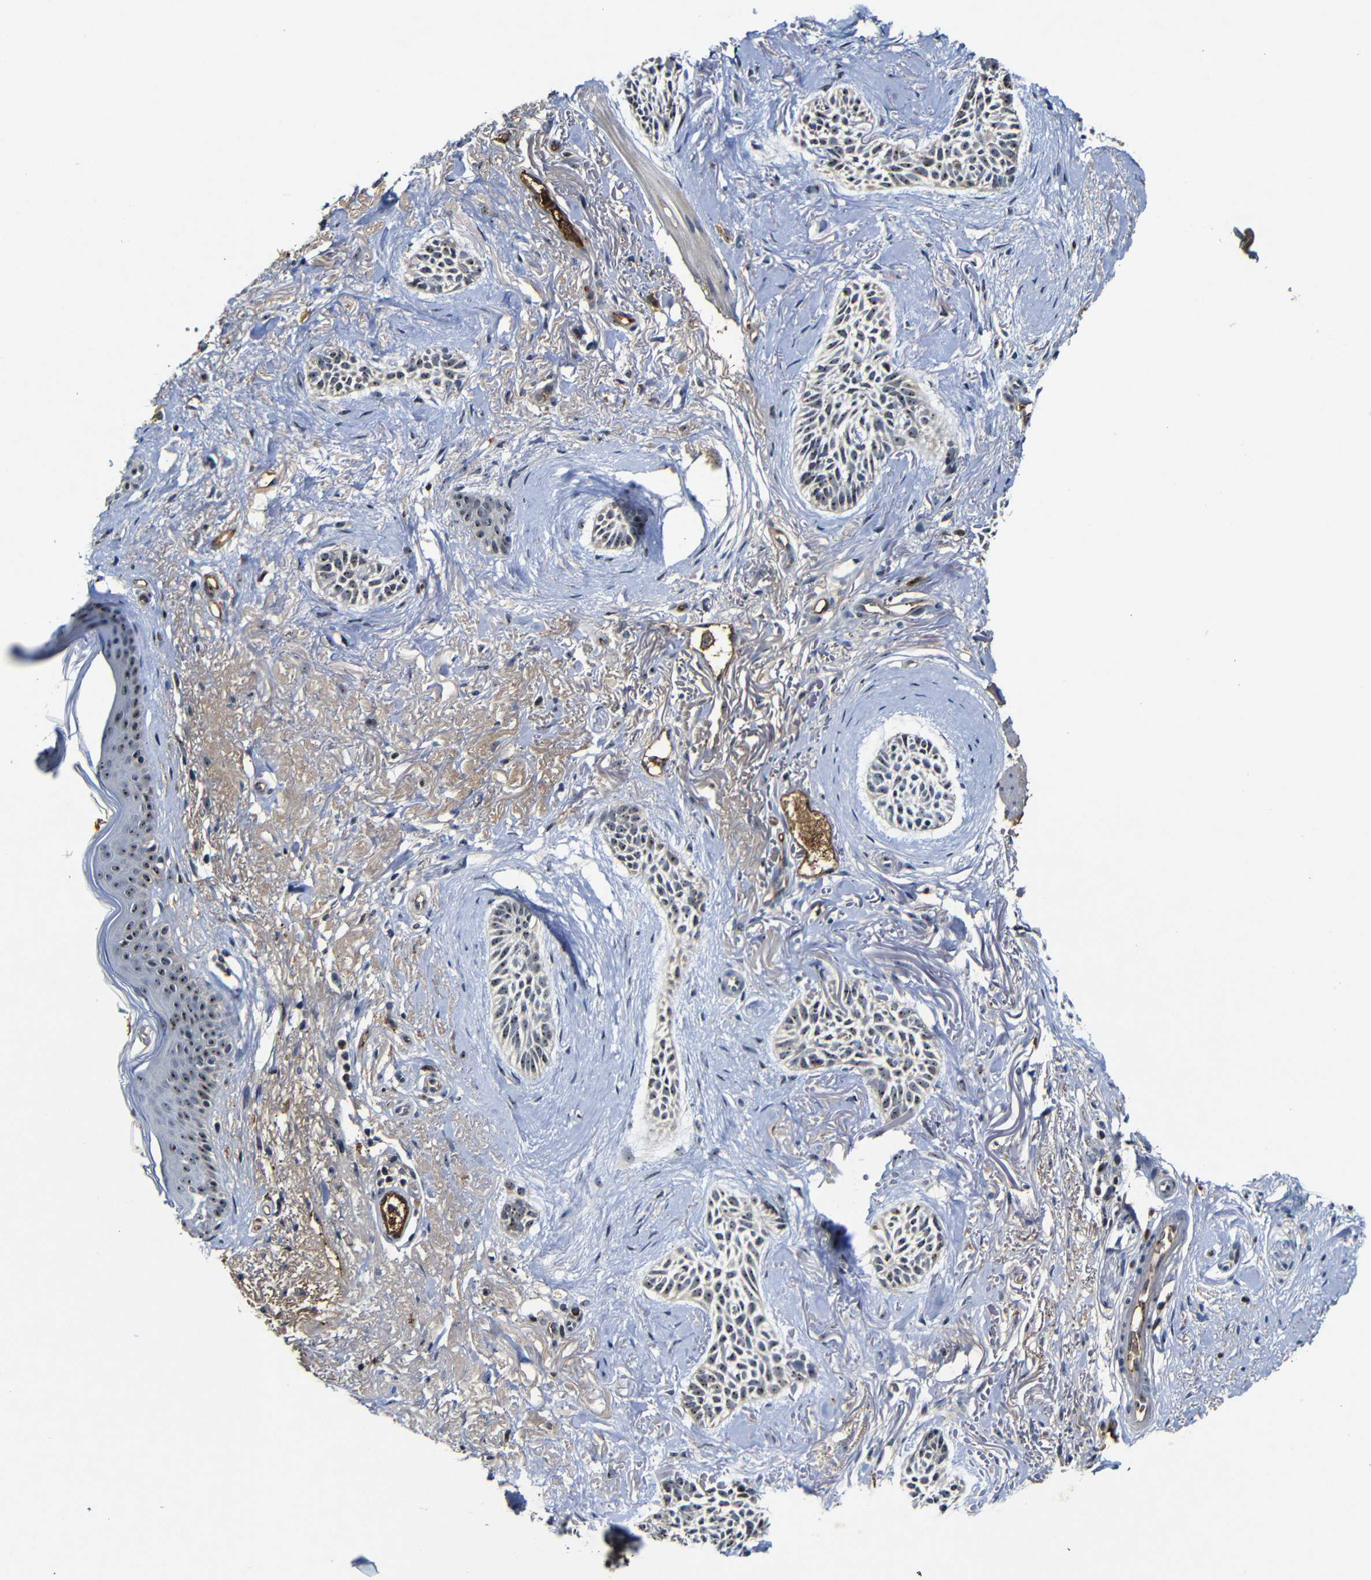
{"staining": {"intensity": "moderate", "quantity": ">75%", "location": "nuclear"}, "tissue": "skin cancer", "cell_type": "Tumor cells", "image_type": "cancer", "snomed": [{"axis": "morphology", "description": "Normal tissue, NOS"}, {"axis": "morphology", "description": "Basal cell carcinoma"}, {"axis": "topography", "description": "Skin"}], "caption": "Immunohistochemistry micrograph of human basal cell carcinoma (skin) stained for a protein (brown), which reveals medium levels of moderate nuclear staining in about >75% of tumor cells.", "gene": "MYC", "patient": {"sex": "female", "age": 84}}